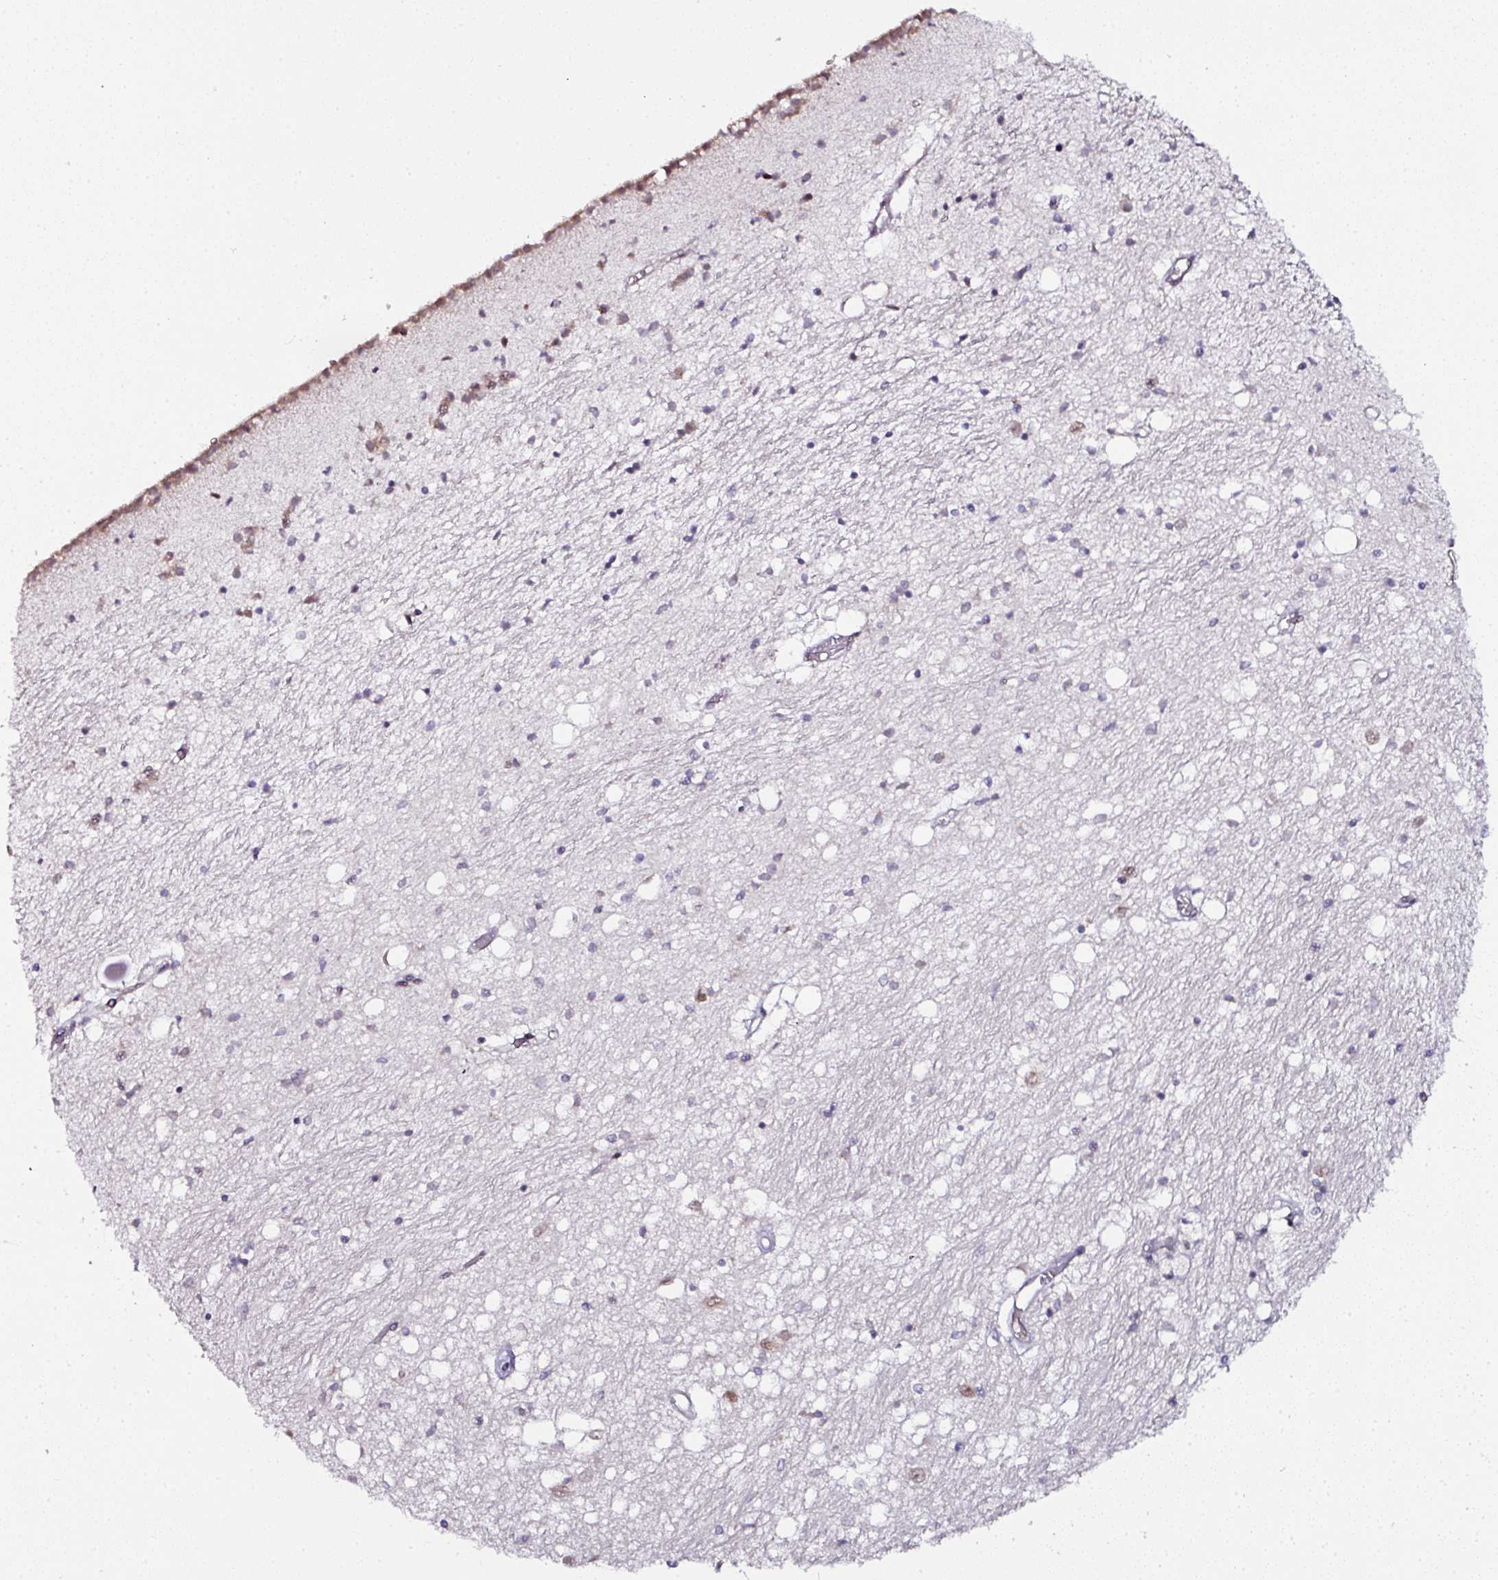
{"staining": {"intensity": "weak", "quantity": "<25%", "location": "cytoplasmic/membranous"}, "tissue": "caudate", "cell_type": "Glial cells", "image_type": "normal", "snomed": [{"axis": "morphology", "description": "Normal tissue, NOS"}, {"axis": "topography", "description": "Lateral ventricle wall"}], "caption": "Caudate stained for a protein using immunohistochemistry reveals no positivity glial cells.", "gene": "APOLD1", "patient": {"sex": "male", "age": 70}}